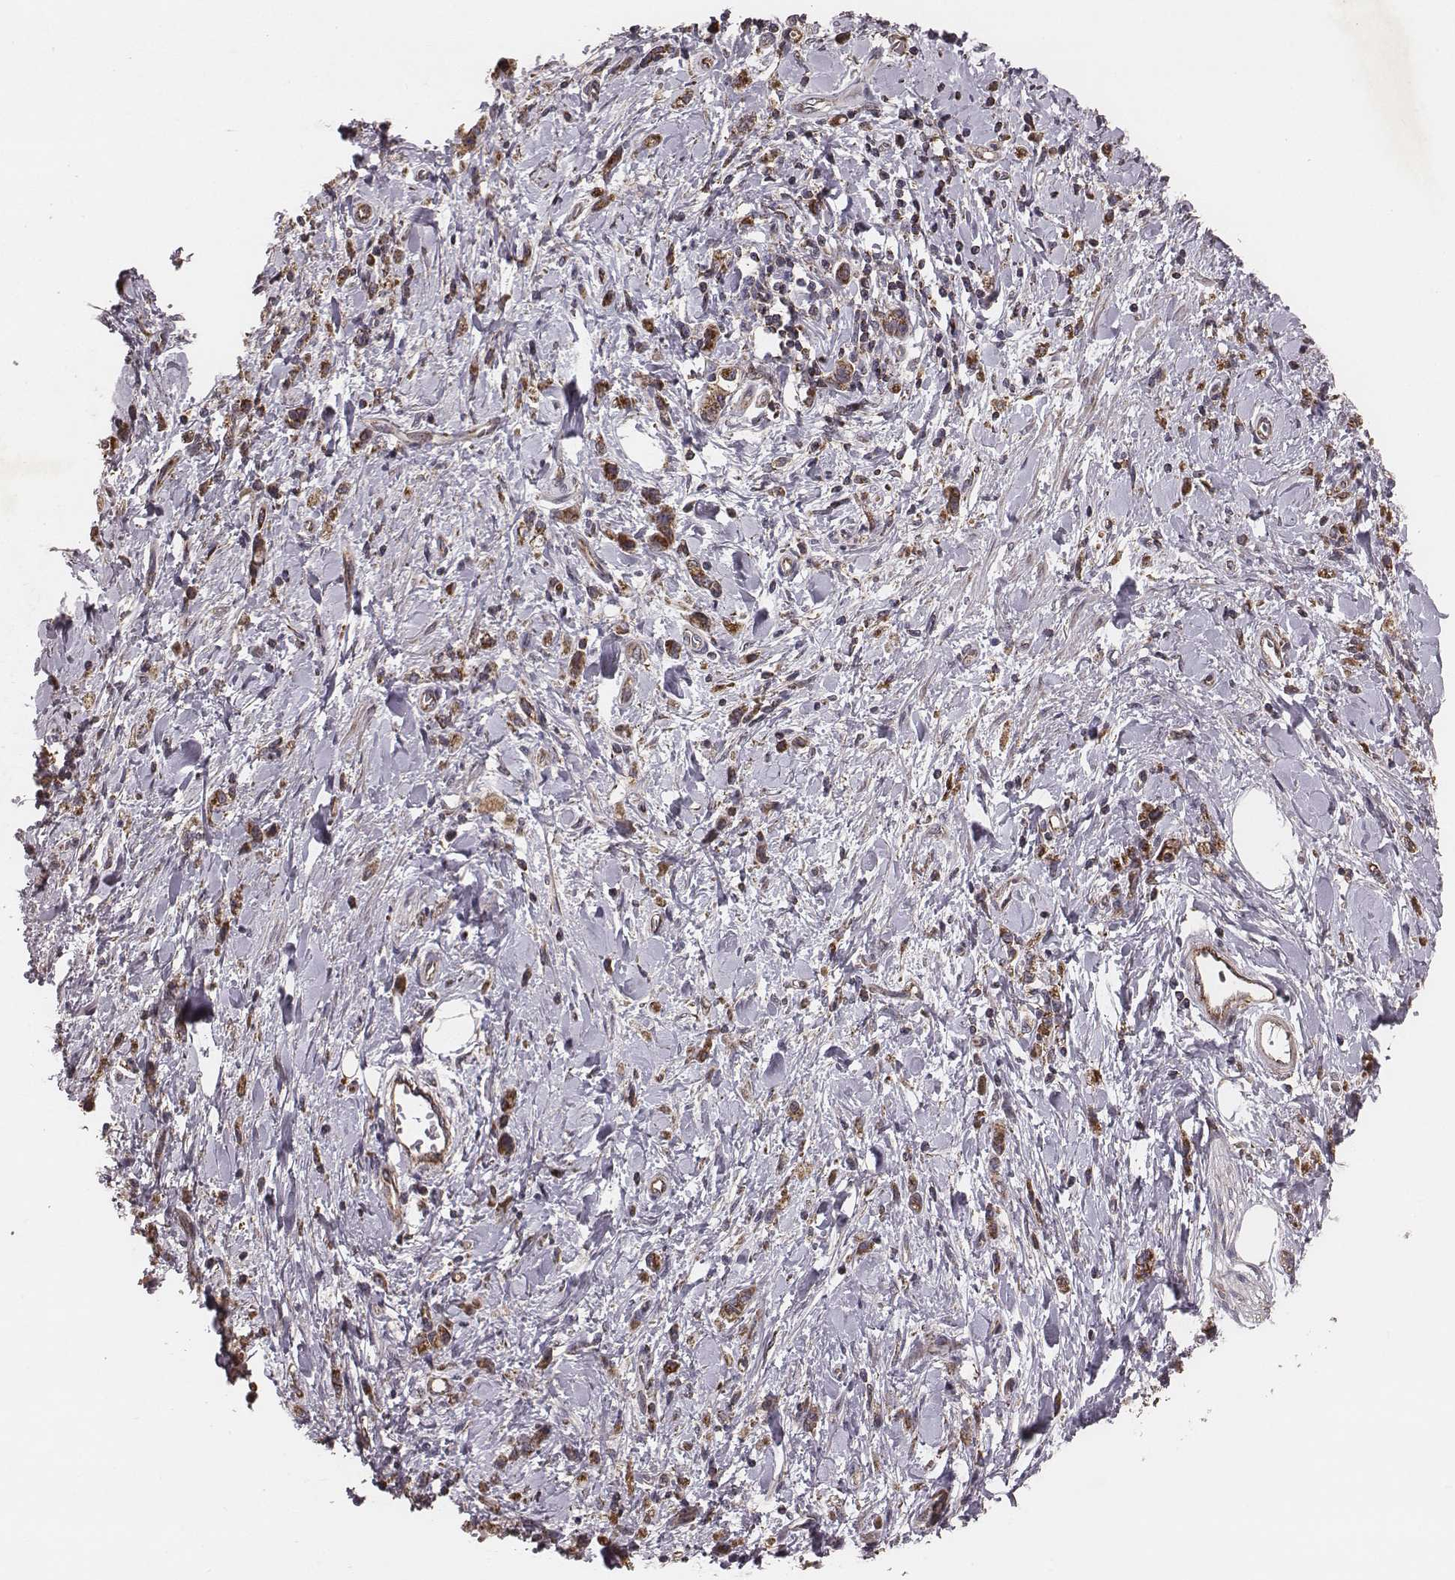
{"staining": {"intensity": "moderate", "quantity": ">75%", "location": "cytoplasmic/membranous"}, "tissue": "stomach cancer", "cell_type": "Tumor cells", "image_type": "cancer", "snomed": [{"axis": "morphology", "description": "Adenocarcinoma, NOS"}, {"axis": "topography", "description": "Stomach"}], "caption": "Stomach adenocarcinoma was stained to show a protein in brown. There is medium levels of moderate cytoplasmic/membranous expression in about >75% of tumor cells.", "gene": "ZDHHC21", "patient": {"sex": "male", "age": 77}}